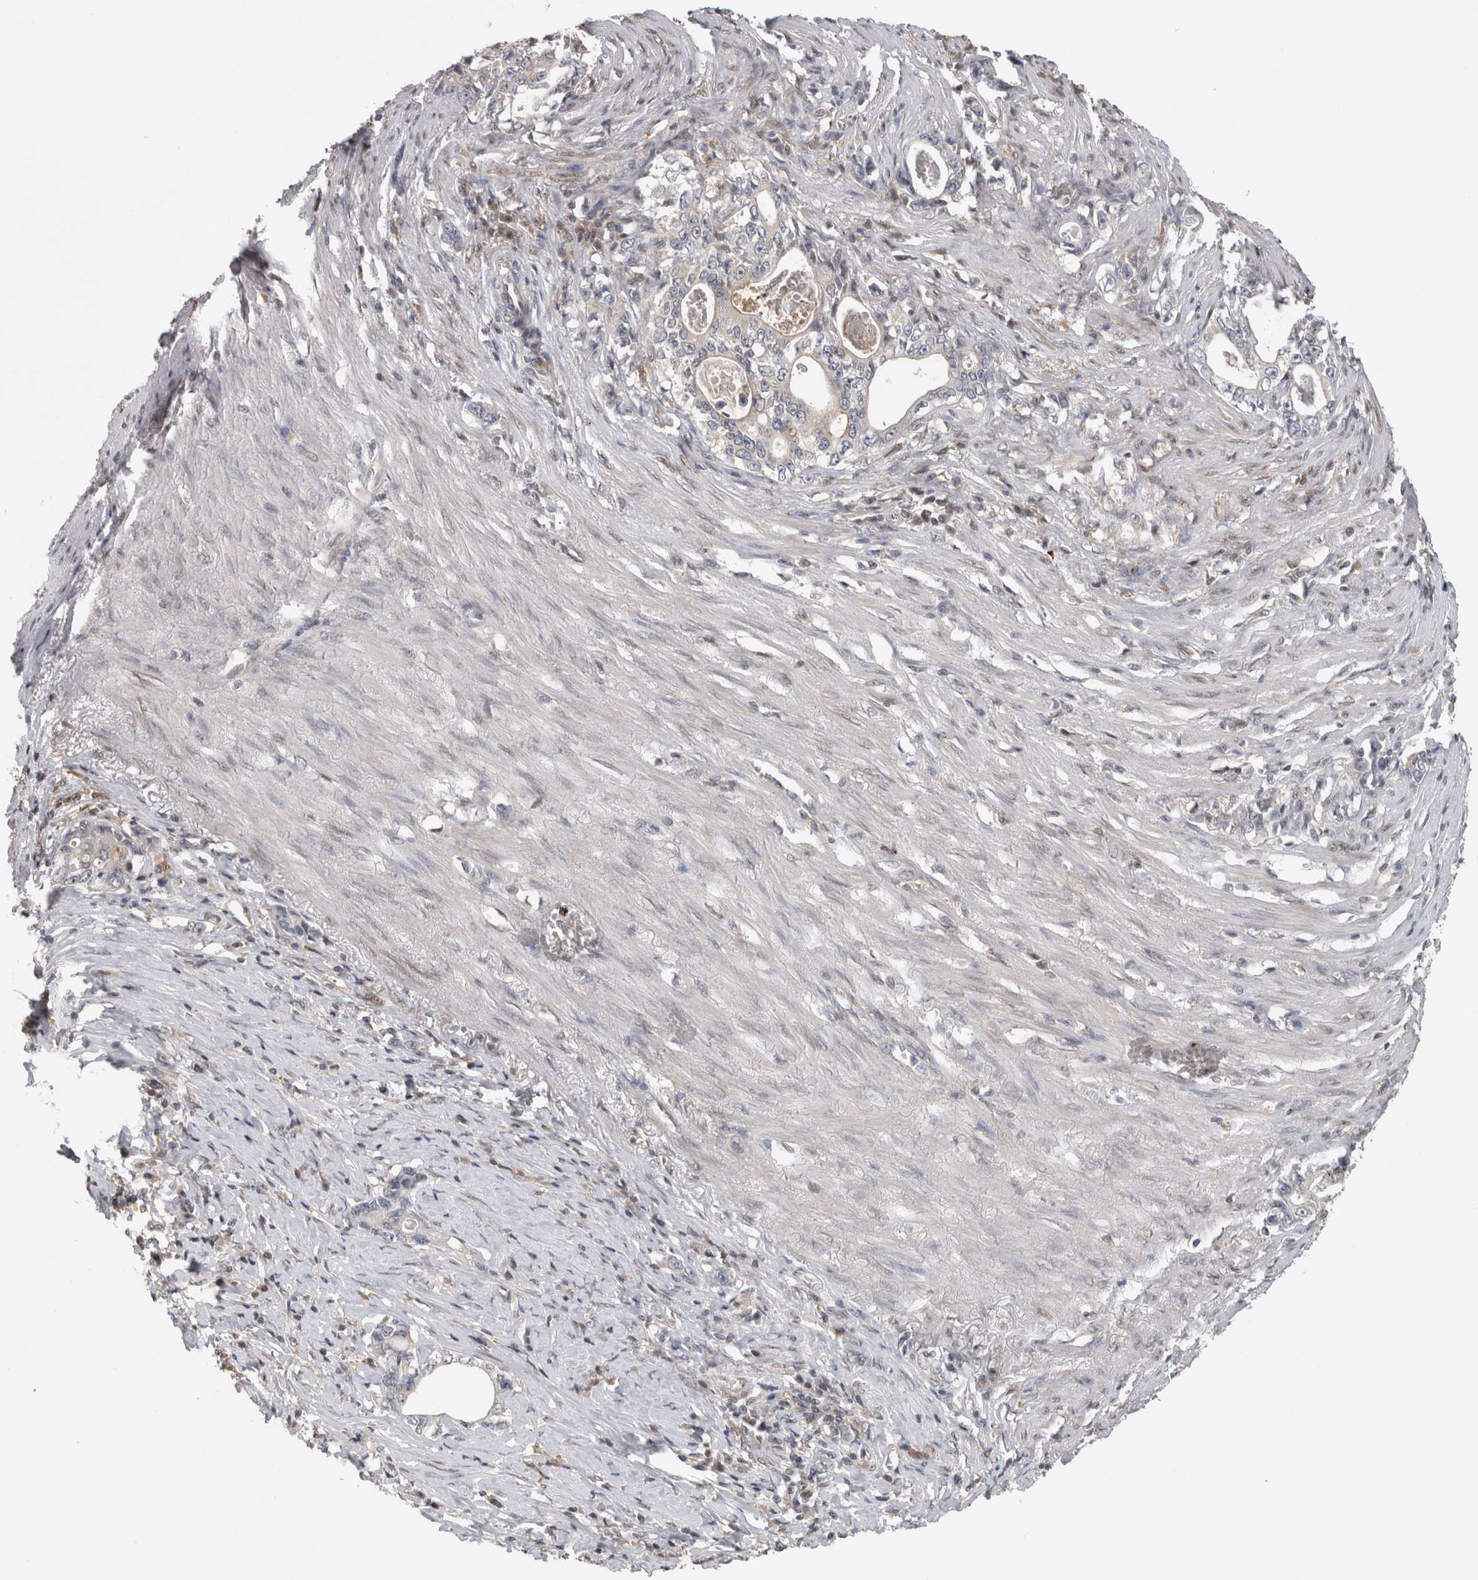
{"staining": {"intensity": "negative", "quantity": "none", "location": "none"}, "tissue": "stomach cancer", "cell_type": "Tumor cells", "image_type": "cancer", "snomed": [{"axis": "morphology", "description": "Adenocarcinoma, NOS"}, {"axis": "topography", "description": "Stomach, lower"}], "caption": "Tumor cells show no significant protein staining in adenocarcinoma (stomach).", "gene": "PIGP", "patient": {"sex": "female", "age": 72}}